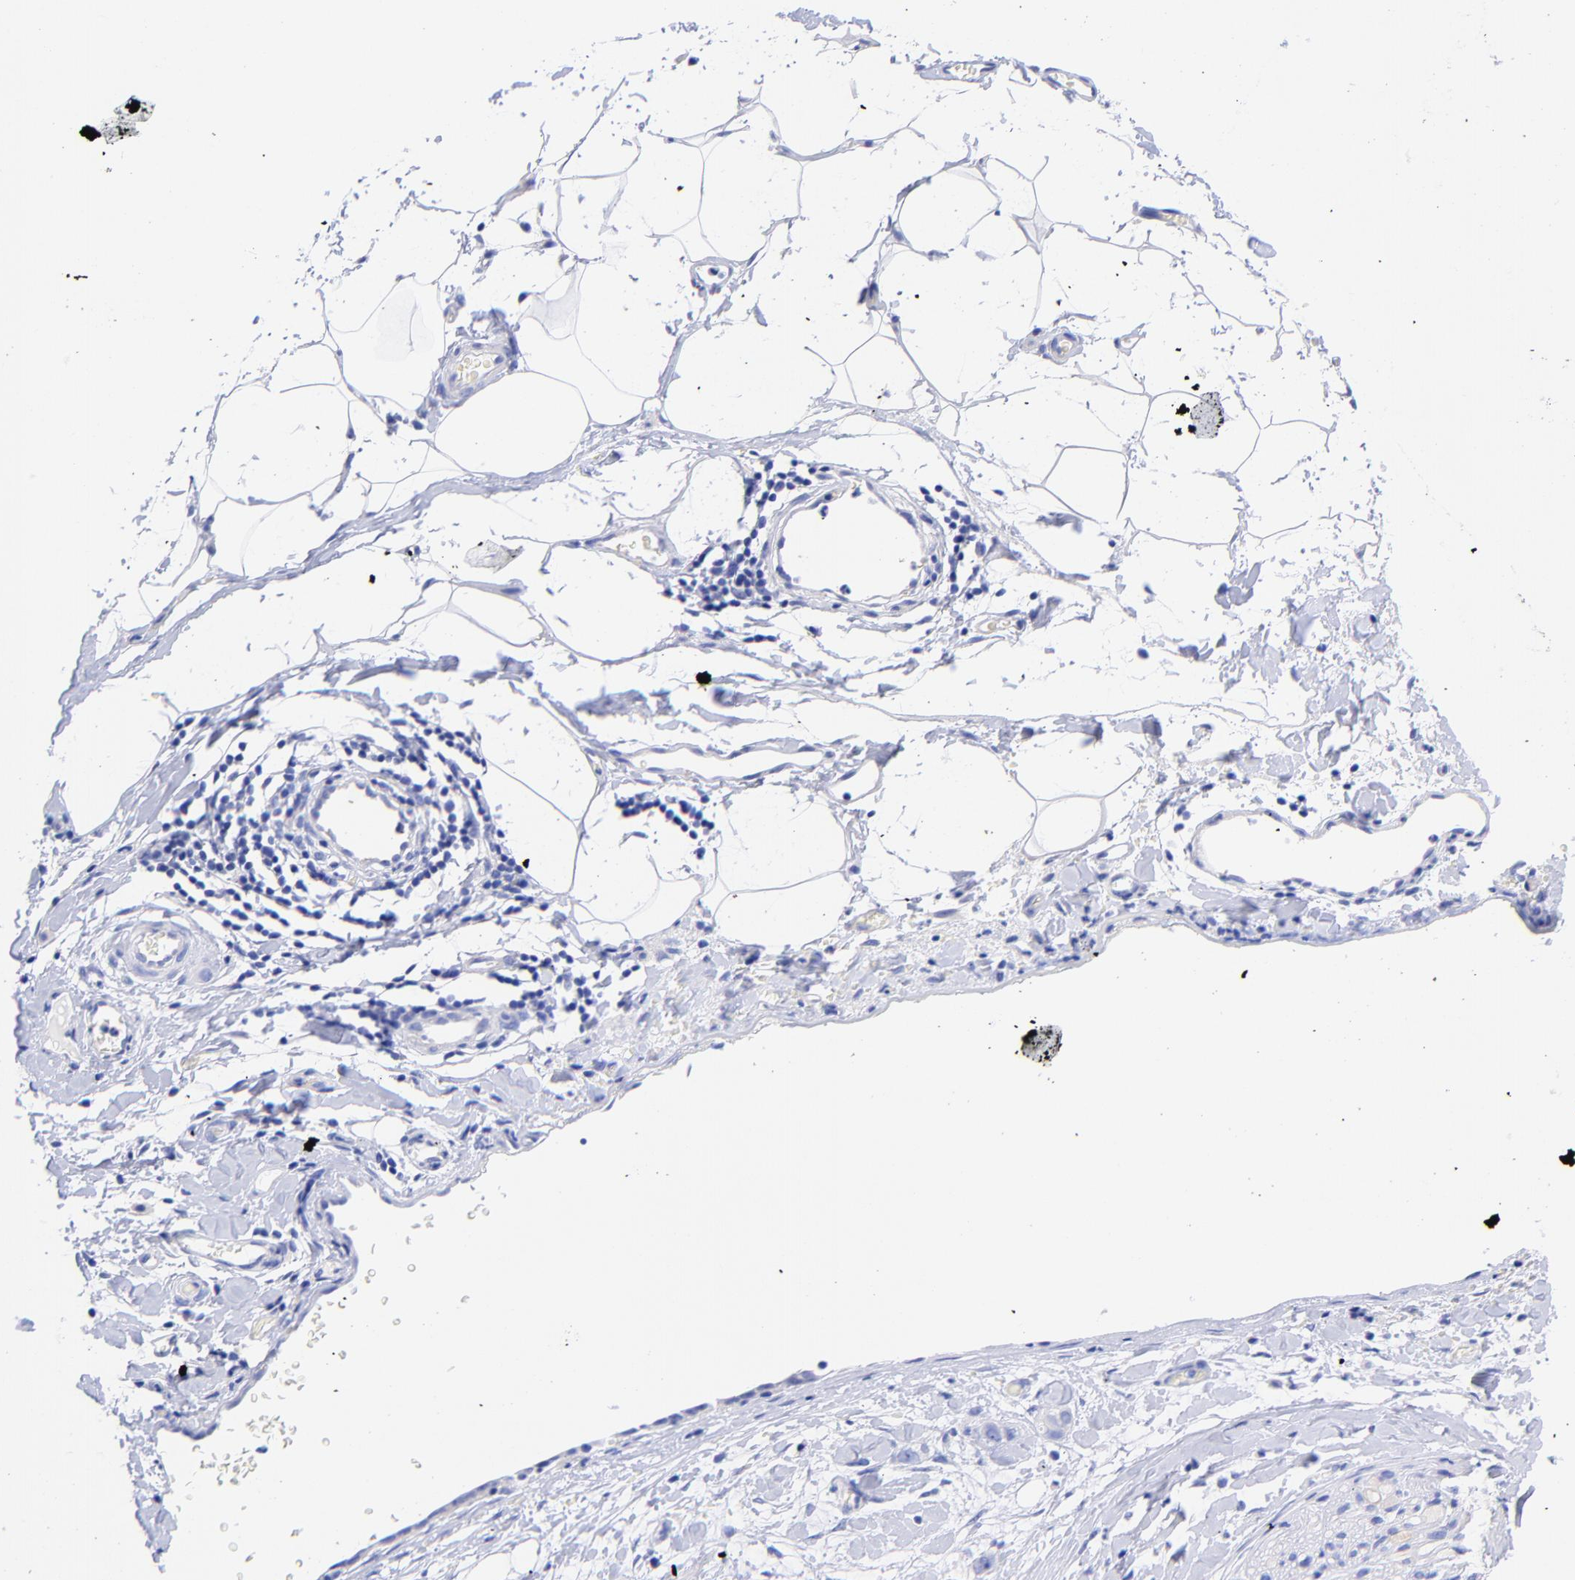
{"staining": {"intensity": "negative", "quantity": "none", "location": "none"}, "tissue": "stomach cancer", "cell_type": "Tumor cells", "image_type": "cancer", "snomed": [{"axis": "morphology", "description": "Adenocarcinoma, NOS"}, {"axis": "topography", "description": "Stomach, upper"}], "caption": "Human stomach adenocarcinoma stained for a protein using immunohistochemistry shows no expression in tumor cells.", "gene": "GPHN", "patient": {"sex": "male", "age": 47}}